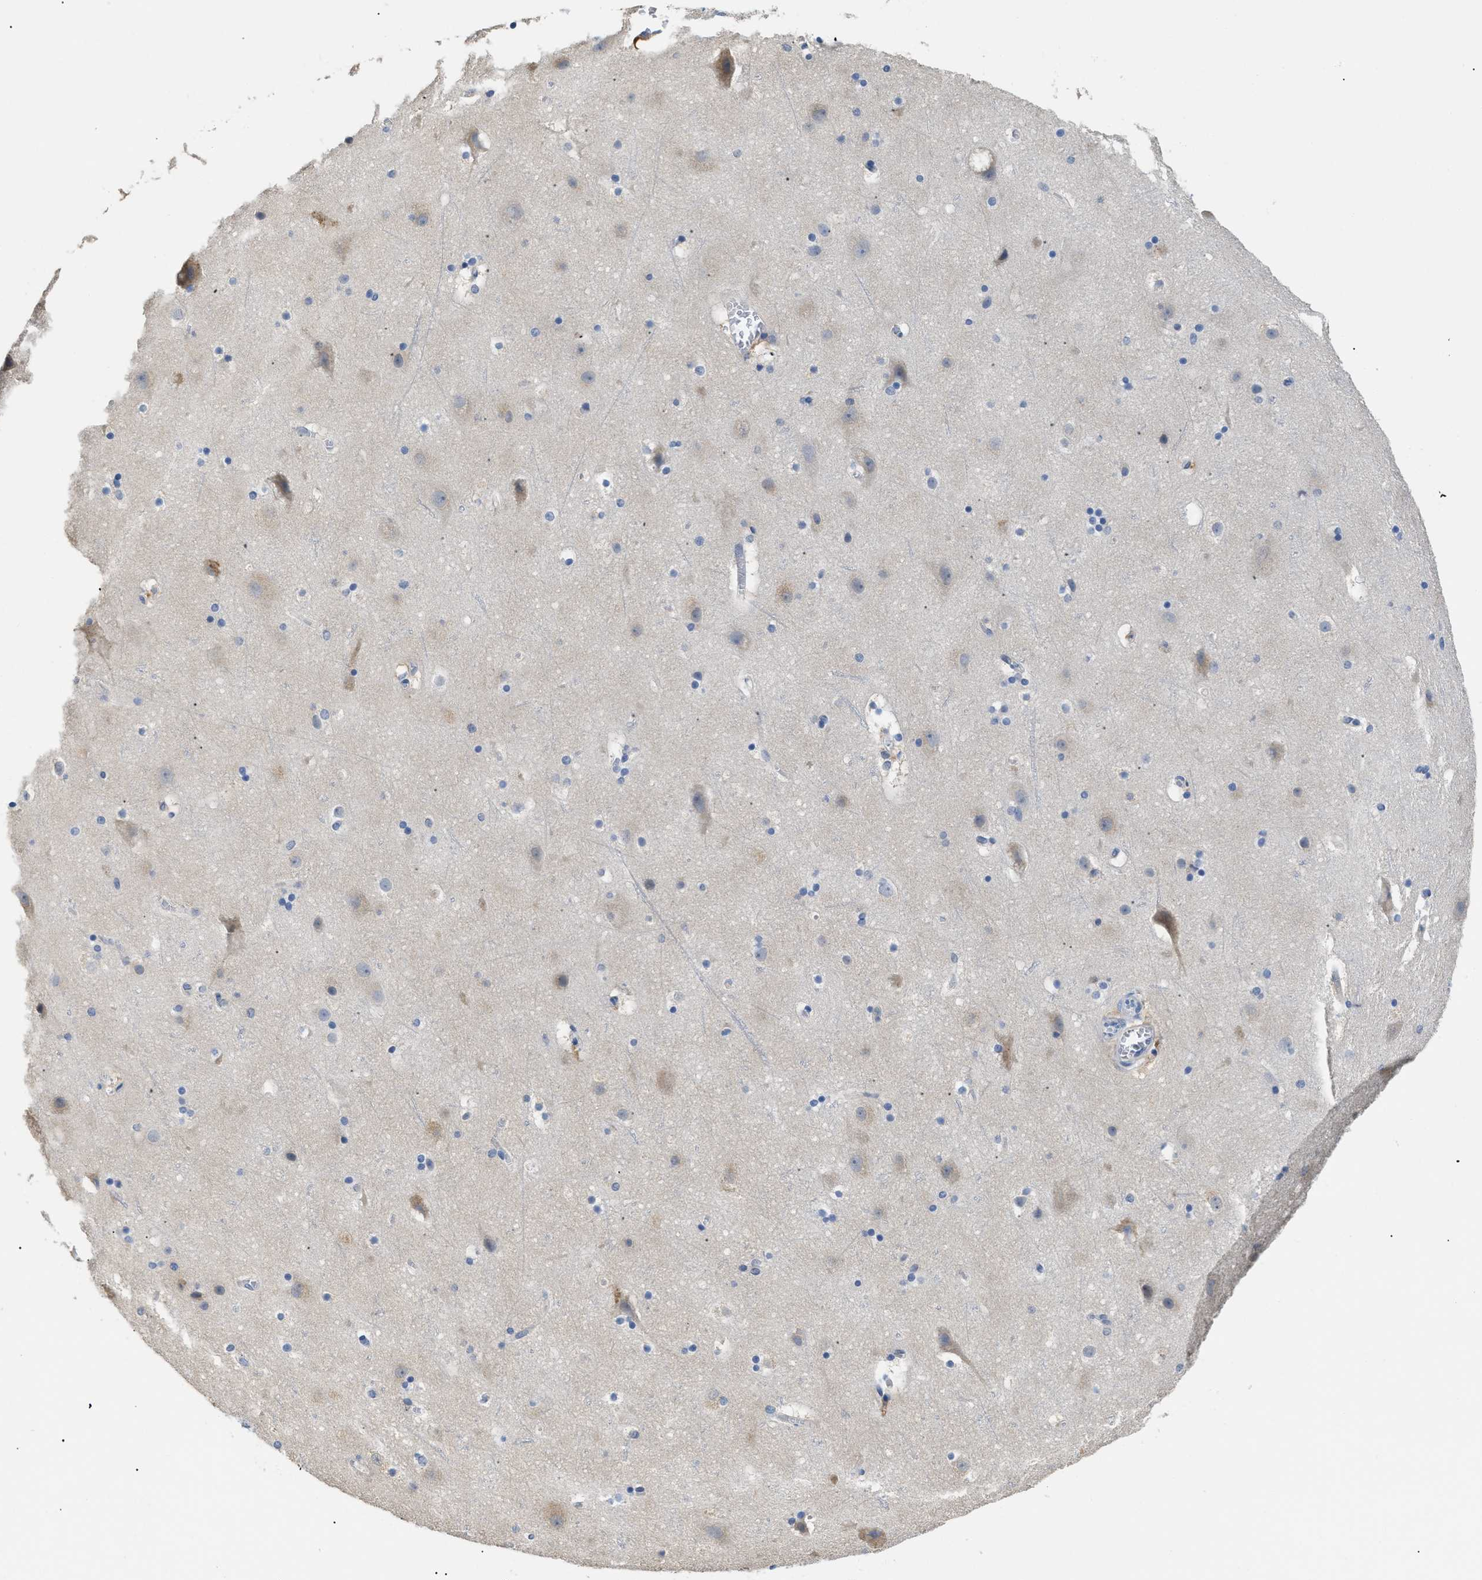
{"staining": {"intensity": "negative", "quantity": "none", "location": "none"}, "tissue": "cerebral cortex", "cell_type": "Endothelial cells", "image_type": "normal", "snomed": [{"axis": "morphology", "description": "Normal tissue, NOS"}, {"axis": "topography", "description": "Cerebral cortex"}], "caption": "A high-resolution micrograph shows immunohistochemistry (IHC) staining of benign cerebral cortex, which shows no significant expression in endothelial cells.", "gene": "APOBEC2", "patient": {"sex": "male", "age": 45}}